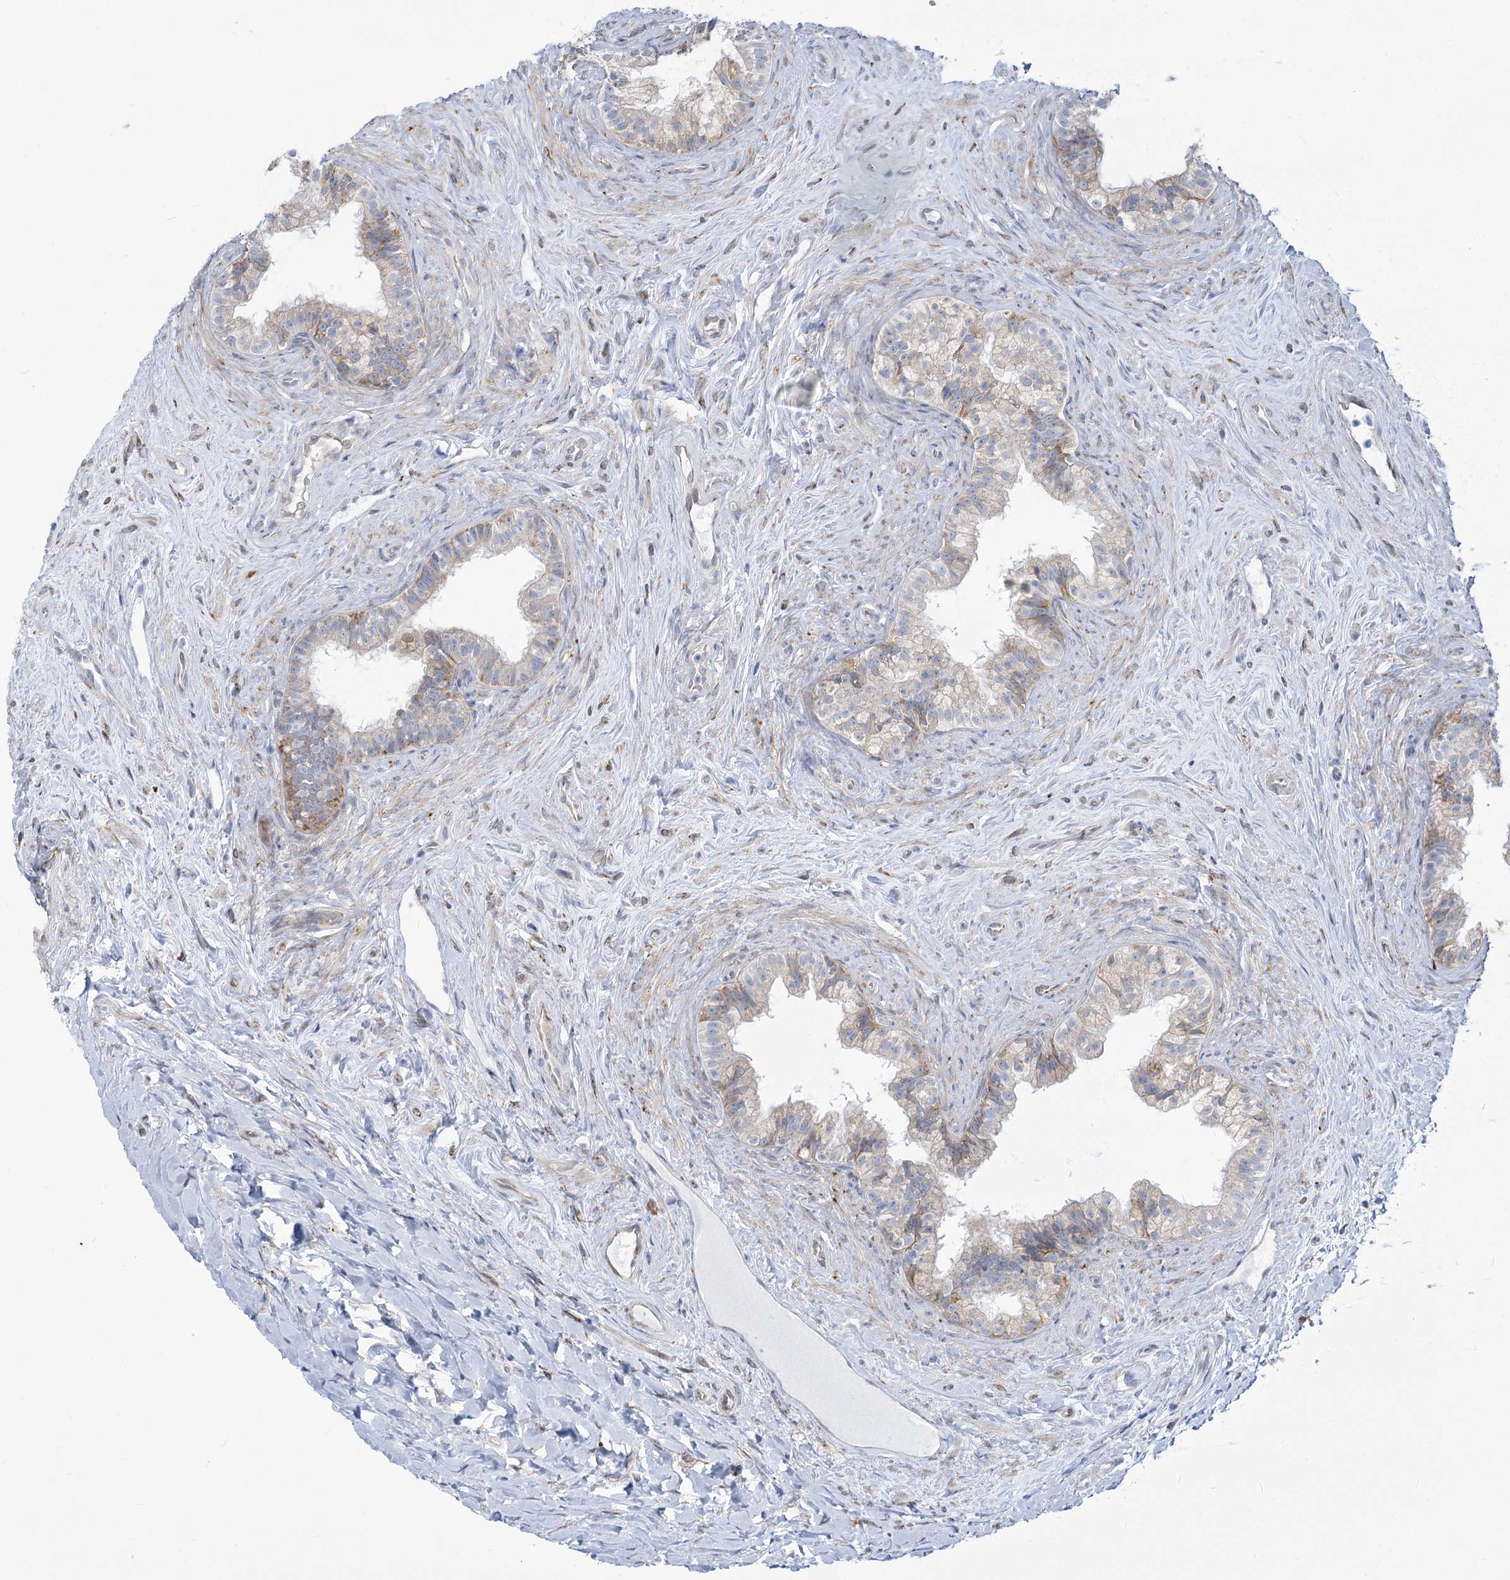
{"staining": {"intensity": "moderate", "quantity": "<25%", "location": "cytoplasmic/membranous"}, "tissue": "epididymis", "cell_type": "Glandular cells", "image_type": "normal", "snomed": [{"axis": "morphology", "description": "Normal tissue, NOS"}, {"axis": "topography", "description": "Epididymis"}], "caption": "Immunohistochemistry (IHC) of unremarkable epididymis demonstrates low levels of moderate cytoplasmic/membranous staining in about <25% of glandular cells. (DAB IHC, brown staining for protein, blue staining for nuclei).", "gene": "STT3B", "patient": {"sex": "male", "age": 84}}